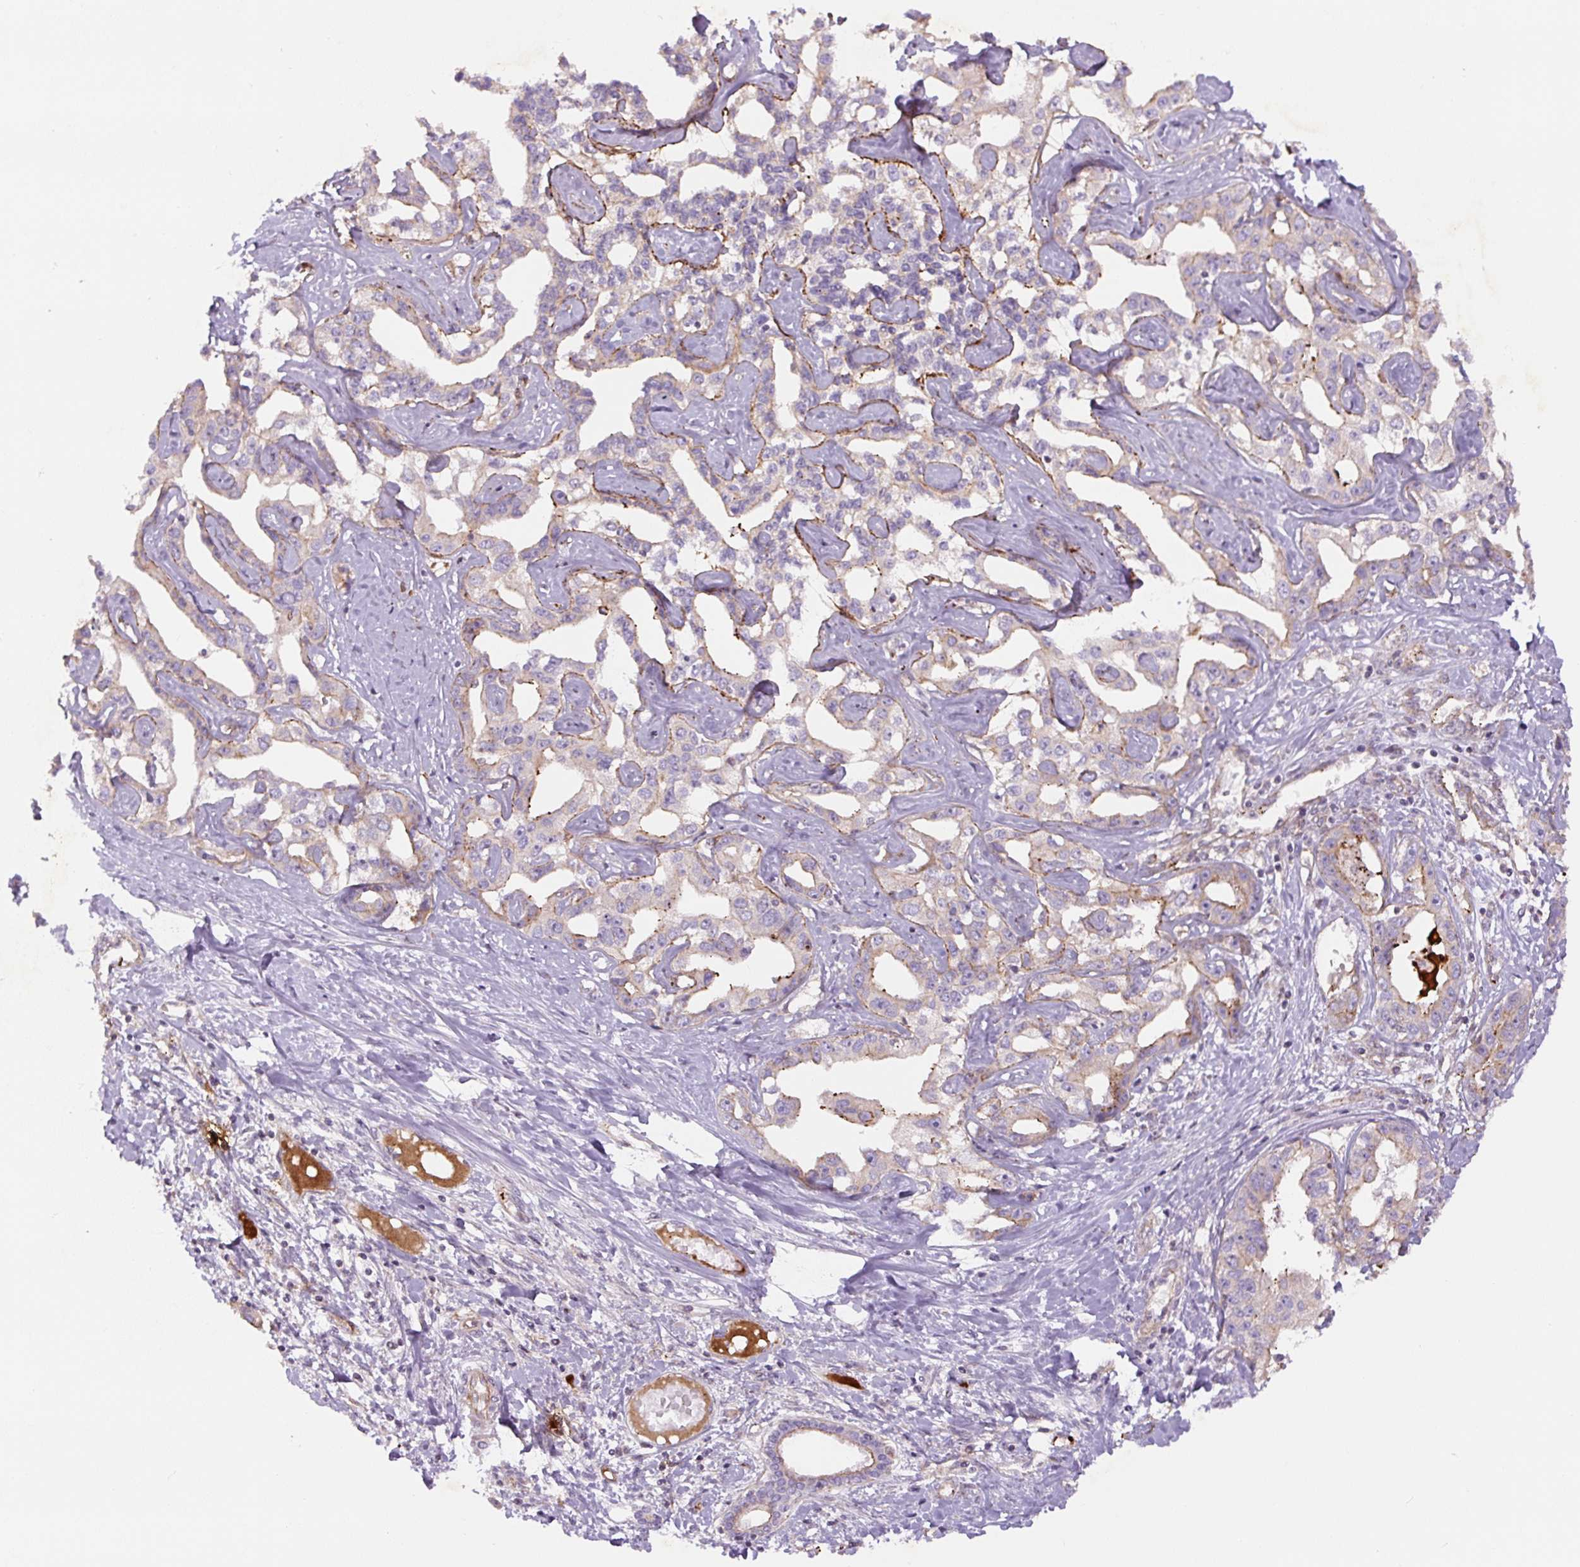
{"staining": {"intensity": "moderate", "quantity": "<25%", "location": "cytoplasmic/membranous"}, "tissue": "liver cancer", "cell_type": "Tumor cells", "image_type": "cancer", "snomed": [{"axis": "morphology", "description": "Cholangiocarcinoma"}, {"axis": "topography", "description": "Liver"}], "caption": "There is low levels of moderate cytoplasmic/membranous staining in tumor cells of liver cholangiocarcinoma, as demonstrated by immunohistochemical staining (brown color).", "gene": "CCNI2", "patient": {"sex": "male", "age": 59}}